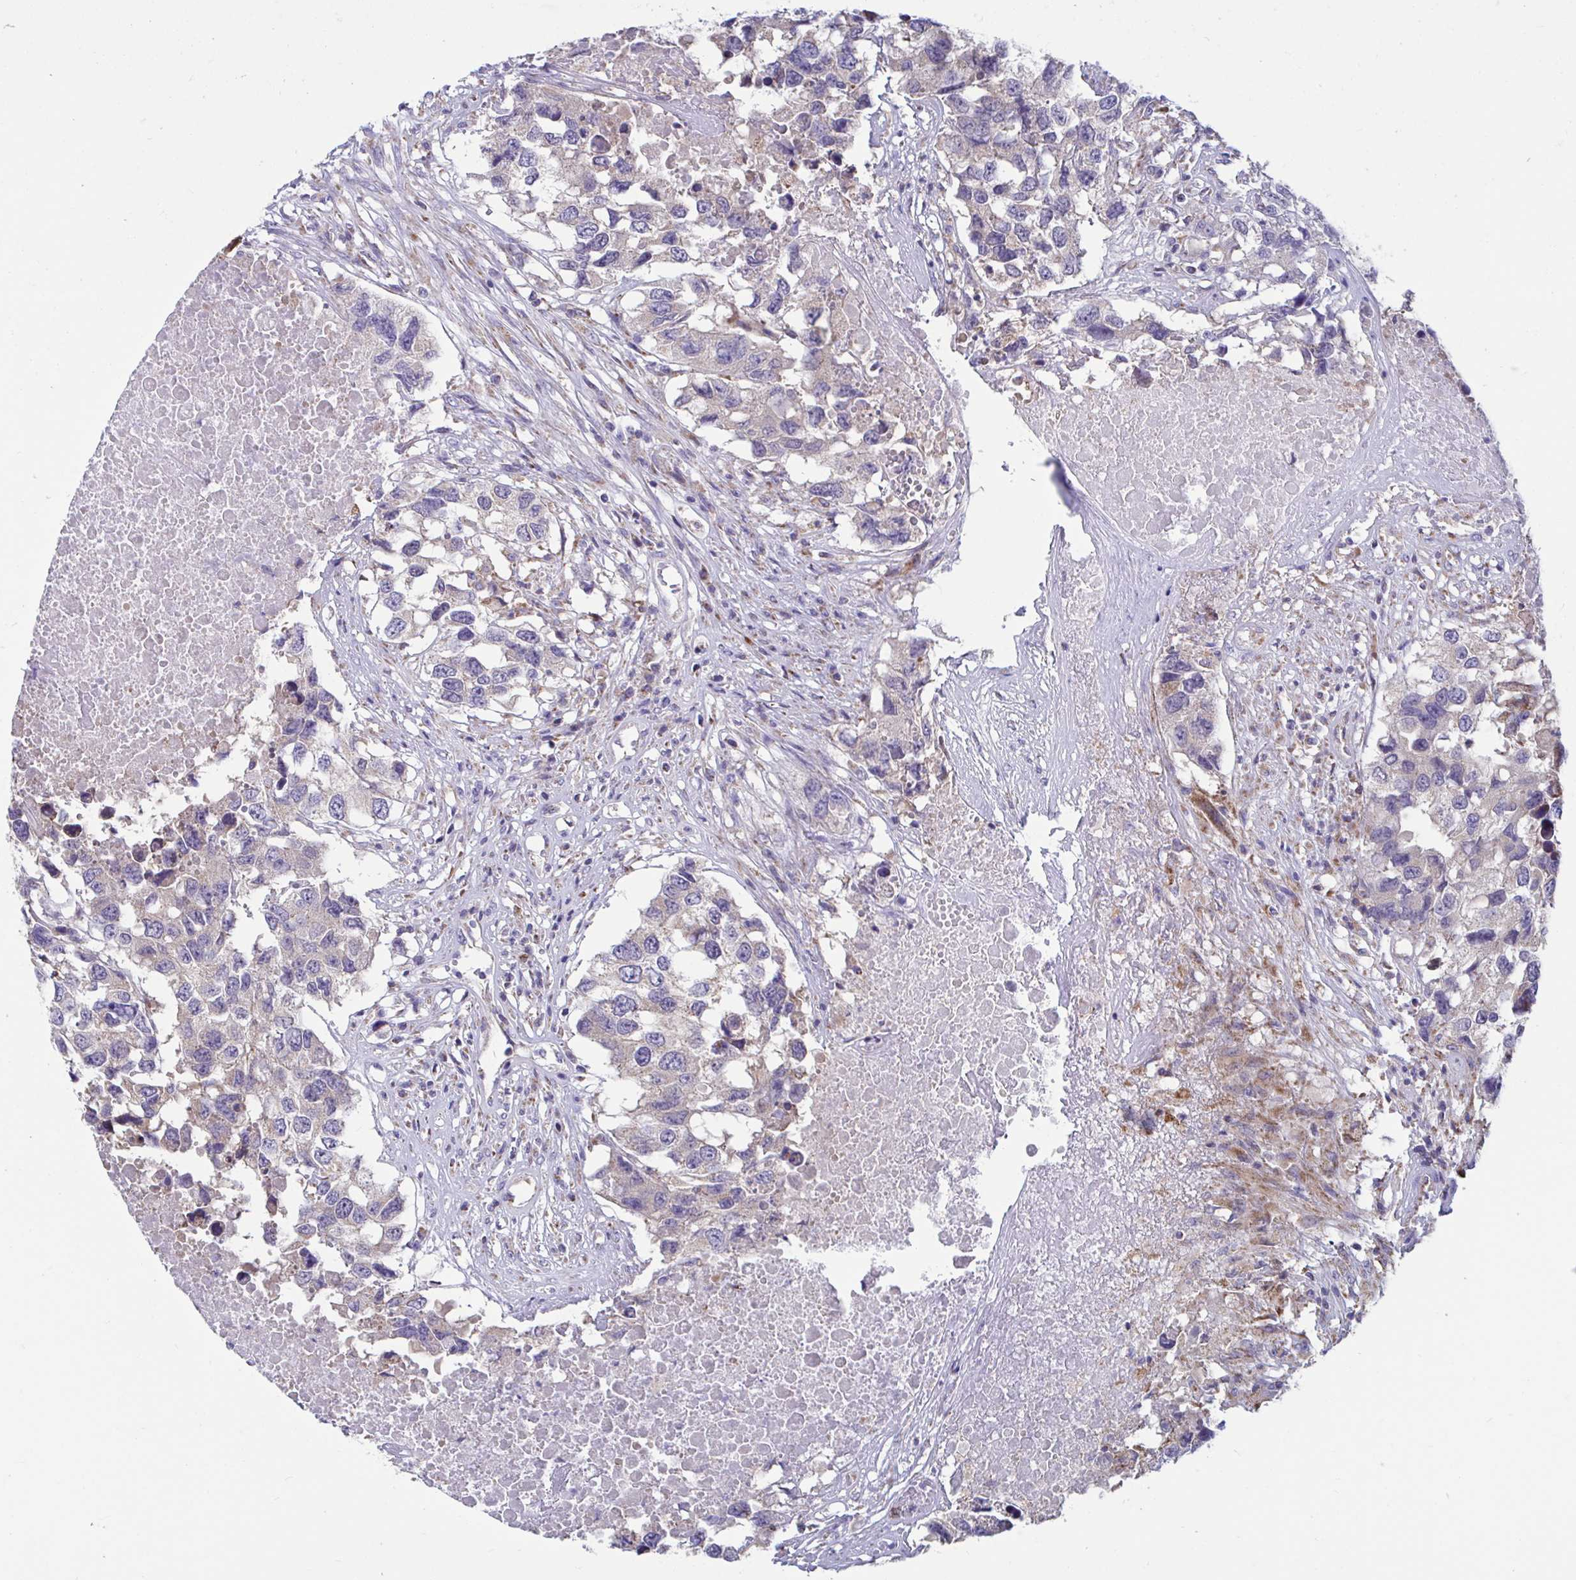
{"staining": {"intensity": "weak", "quantity": "<25%", "location": "cytoplasmic/membranous"}, "tissue": "testis cancer", "cell_type": "Tumor cells", "image_type": "cancer", "snomed": [{"axis": "morphology", "description": "Carcinoma, Embryonal, NOS"}, {"axis": "topography", "description": "Testis"}], "caption": "Testis embryonal carcinoma was stained to show a protein in brown. There is no significant staining in tumor cells.", "gene": "OR13A1", "patient": {"sex": "male", "age": 83}}